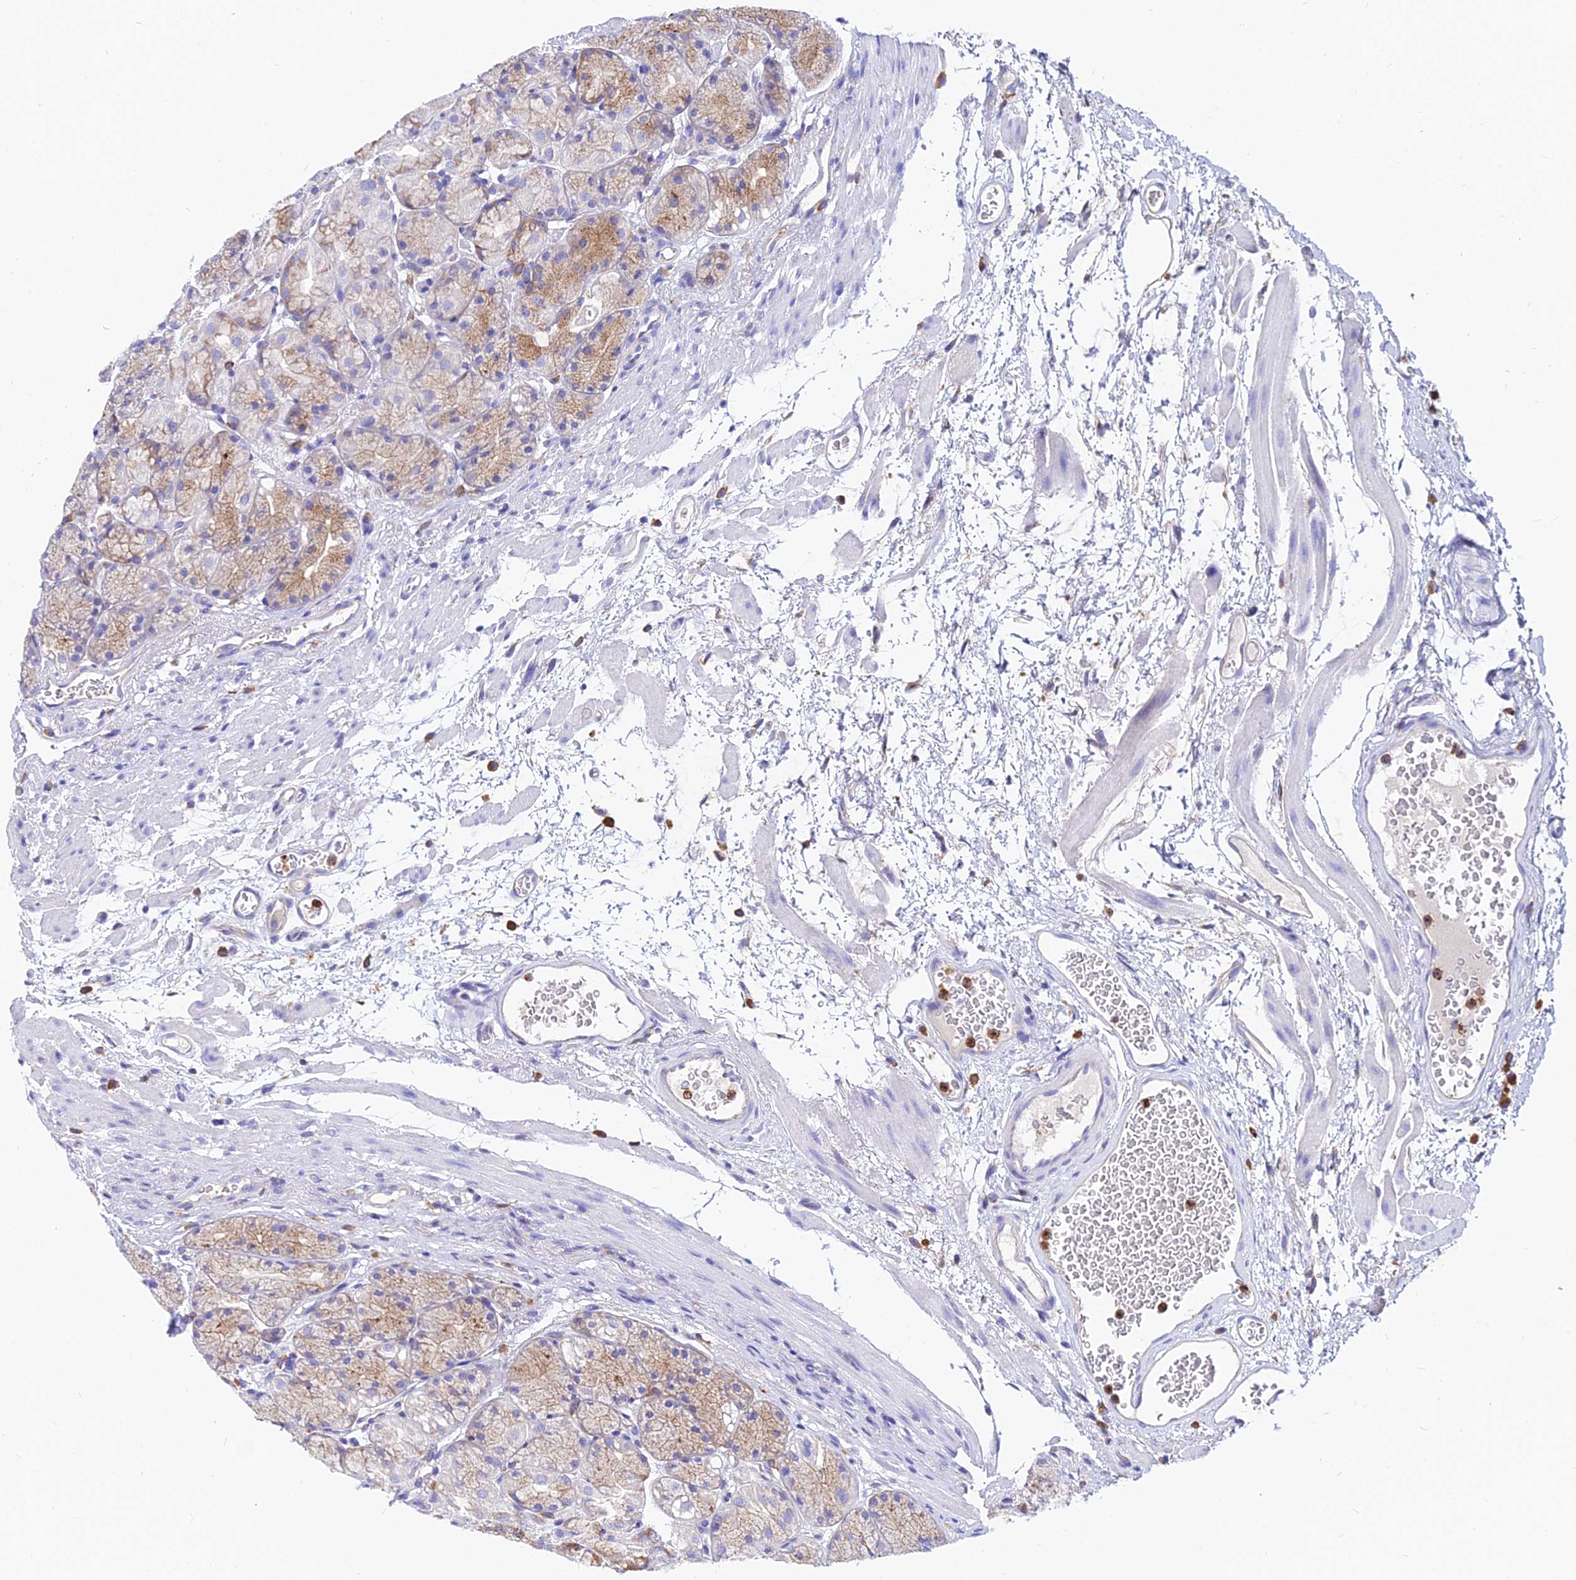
{"staining": {"intensity": "strong", "quantity": "25%-75%", "location": "cytoplasmic/membranous"}, "tissue": "stomach", "cell_type": "Glandular cells", "image_type": "normal", "snomed": [{"axis": "morphology", "description": "Normal tissue, NOS"}, {"axis": "topography", "description": "Stomach"}], "caption": "Stomach stained for a protein (brown) shows strong cytoplasmic/membranous positive staining in approximately 25%-75% of glandular cells.", "gene": "AGTRAP", "patient": {"sex": "male", "age": 63}}